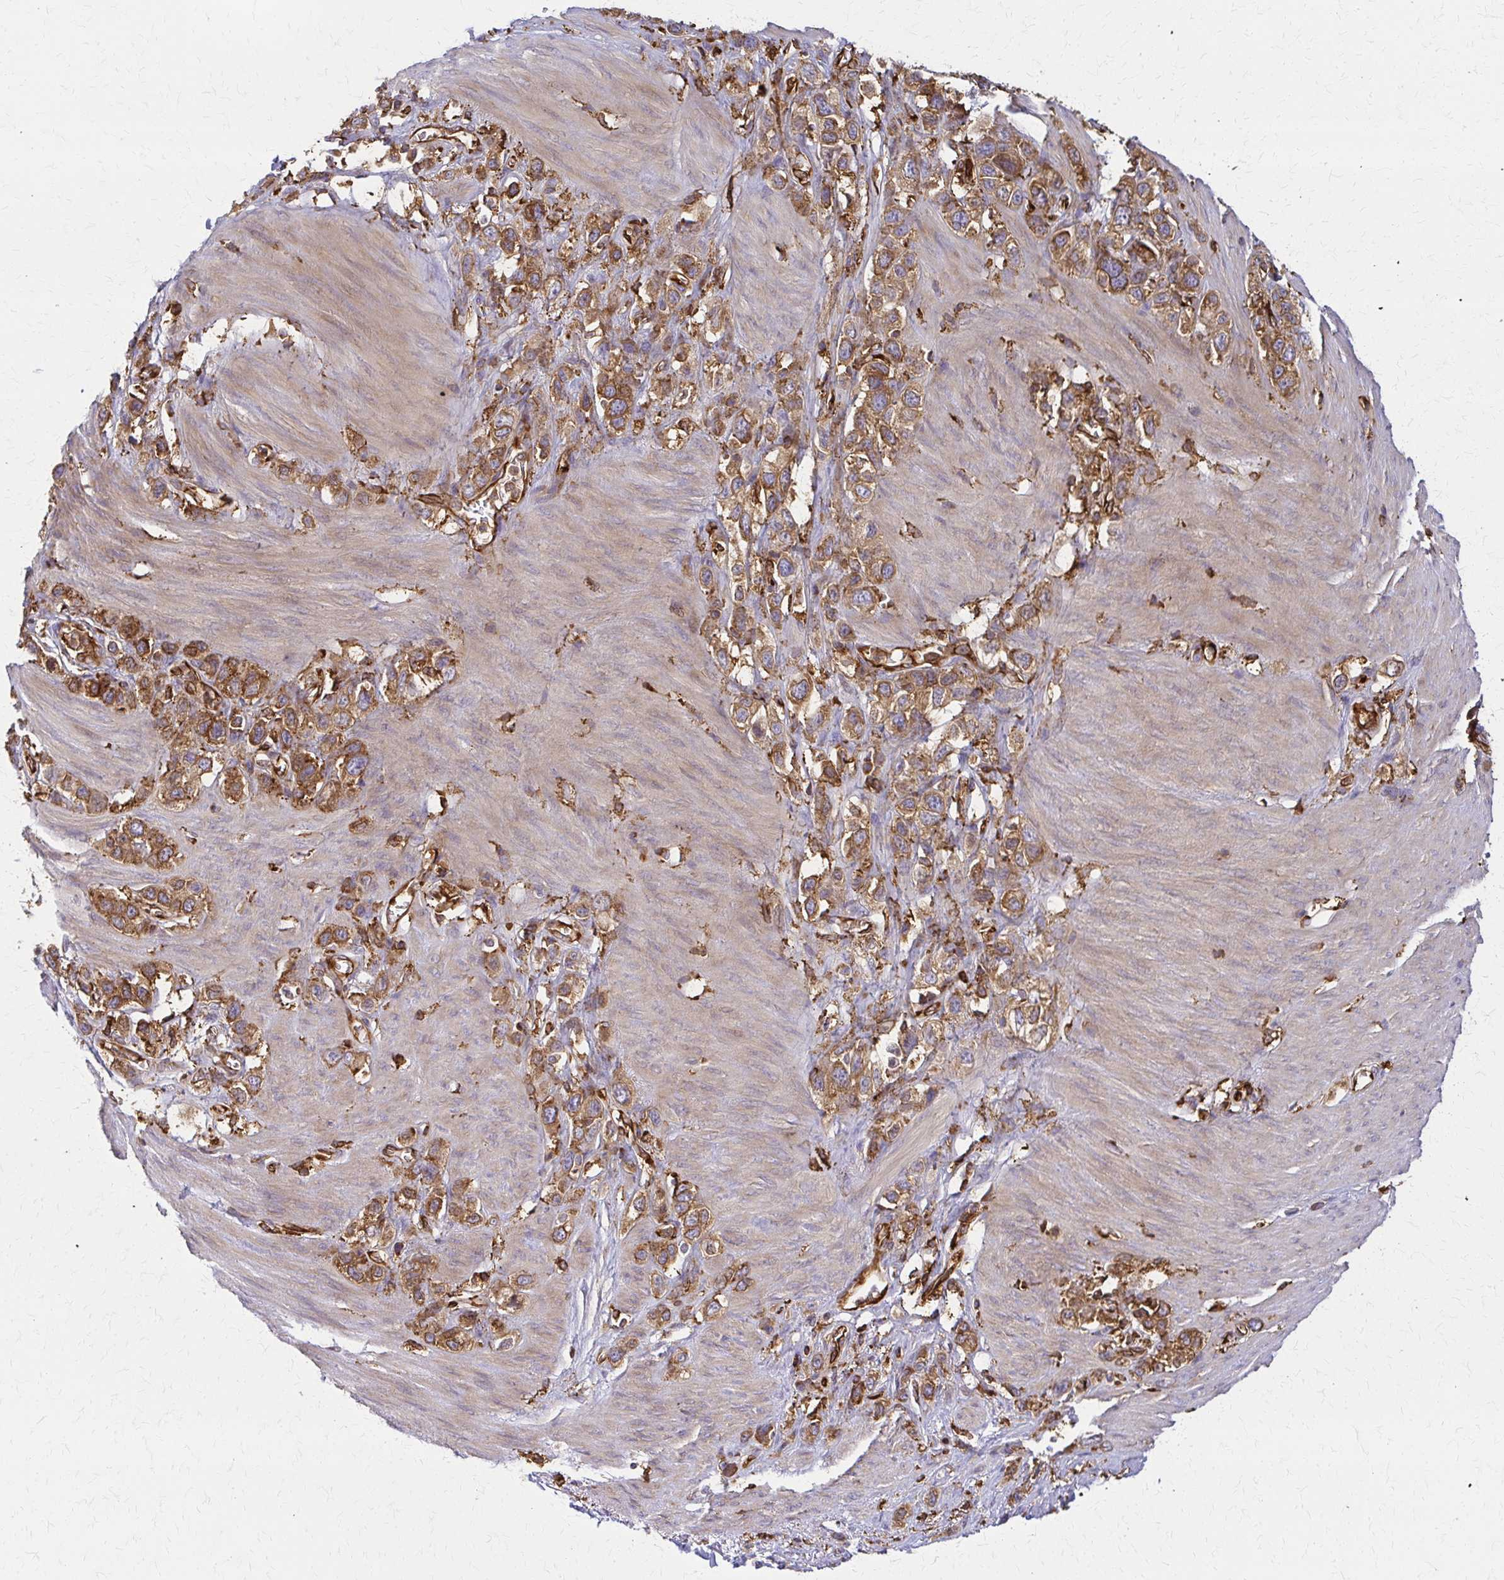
{"staining": {"intensity": "moderate", "quantity": ">75%", "location": "cytoplasmic/membranous"}, "tissue": "stomach cancer", "cell_type": "Tumor cells", "image_type": "cancer", "snomed": [{"axis": "morphology", "description": "Adenocarcinoma, NOS"}, {"axis": "topography", "description": "Stomach"}], "caption": "Immunohistochemistry (IHC) histopathology image of stomach adenocarcinoma stained for a protein (brown), which shows medium levels of moderate cytoplasmic/membranous staining in approximately >75% of tumor cells.", "gene": "WASF2", "patient": {"sex": "female", "age": 65}}